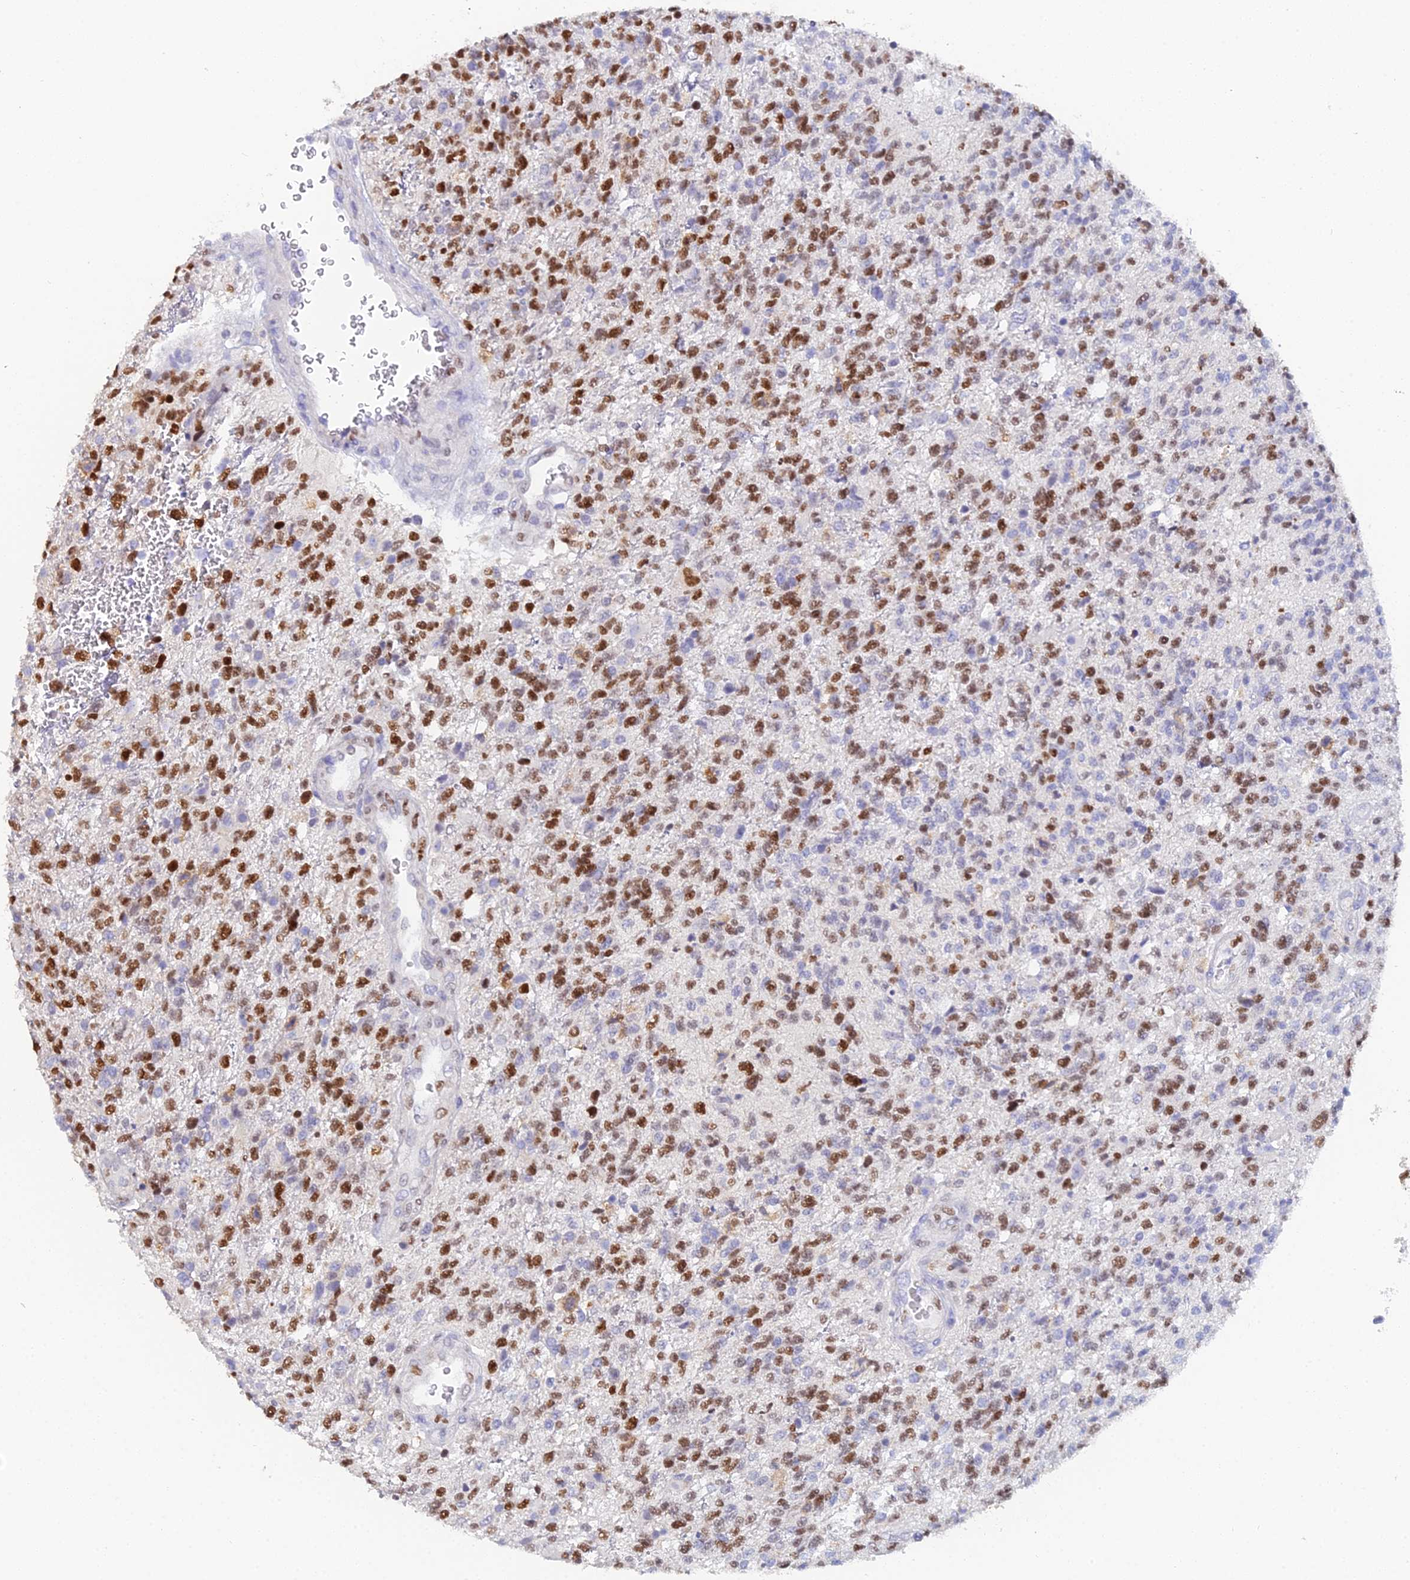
{"staining": {"intensity": "strong", "quantity": "25%-75%", "location": "nuclear"}, "tissue": "glioma", "cell_type": "Tumor cells", "image_type": "cancer", "snomed": [{"axis": "morphology", "description": "Glioma, malignant, High grade"}, {"axis": "topography", "description": "Brain"}], "caption": "Malignant glioma (high-grade) was stained to show a protein in brown. There is high levels of strong nuclear expression in approximately 25%-75% of tumor cells. The staining was performed using DAB (3,3'-diaminobenzidine), with brown indicating positive protein expression. Nuclei are stained blue with hematoxylin.", "gene": "MCM2", "patient": {"sex": "male", "age": 56}}